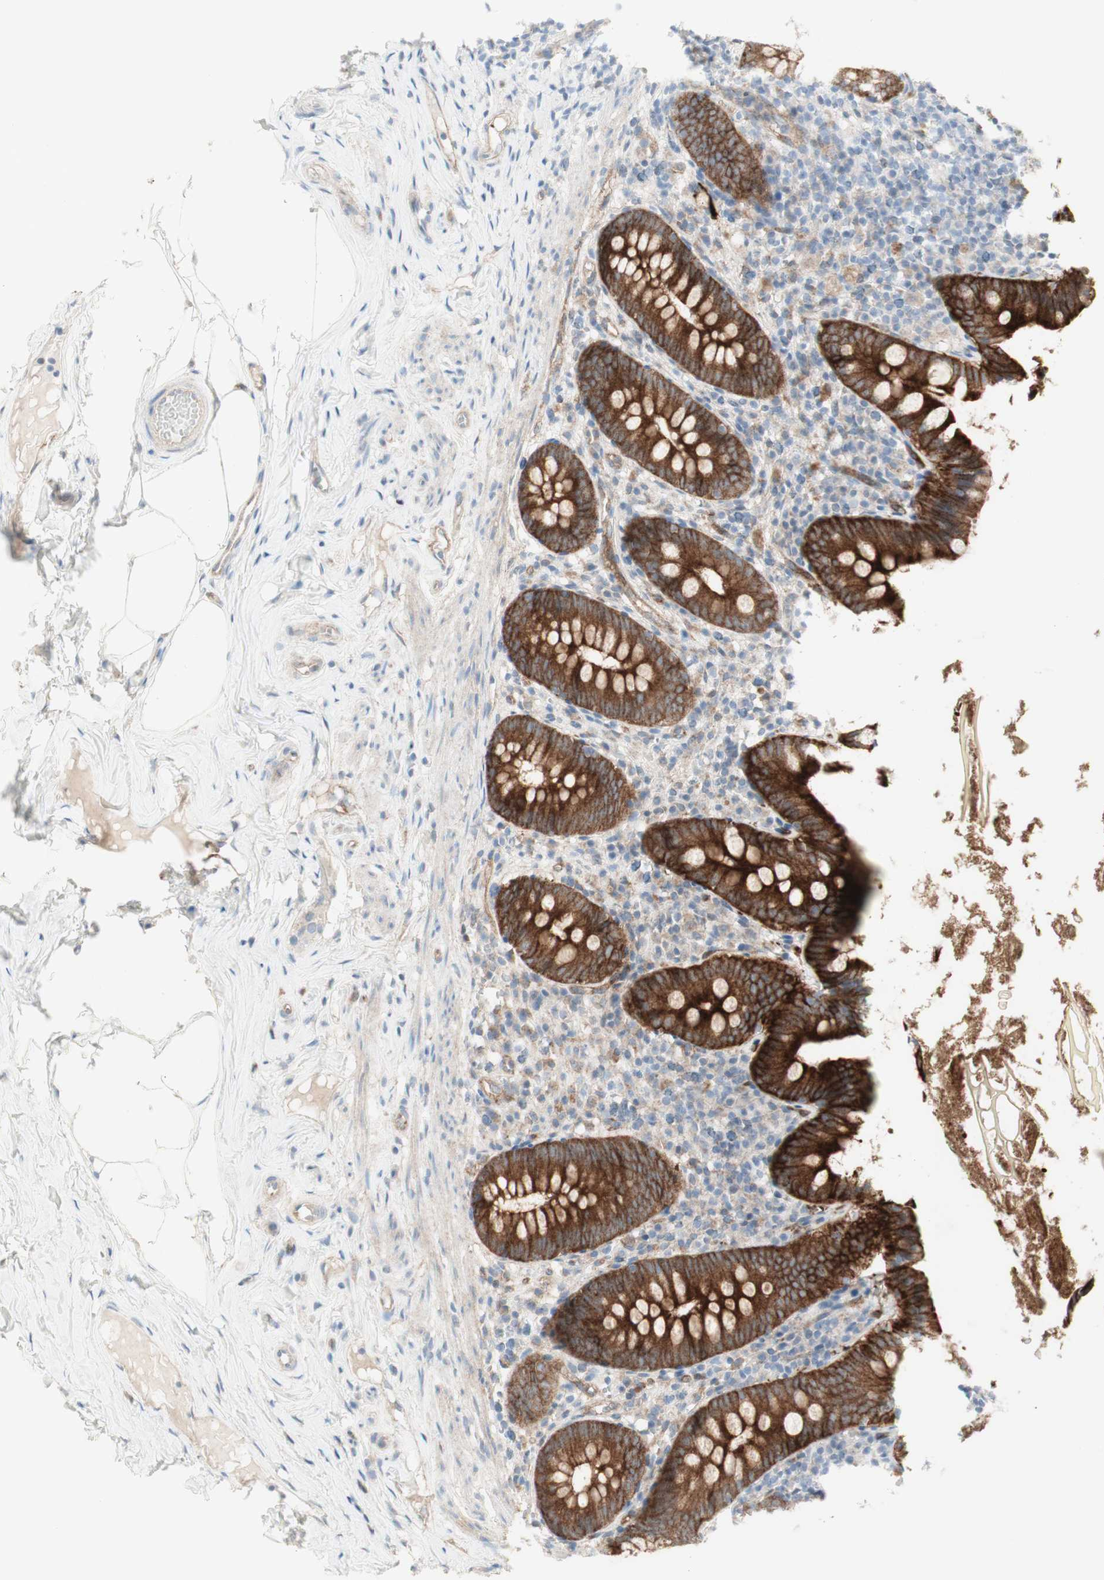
{"staining": {"intensity": "moderate", "quantity": ">75%", "location": "cytoplasmic/membranous"}, "tissue": "appendix", "cell_type": "Glandular cells", "image_type": "normal", "snomed": [{"axis": "morphology", "description": "Normal tissue, NOS"}, {"axis": "topography", "description": "Appendix"}], "caption": "IHC histopathology image of unremarkable appendix stained for a protein (brown), which displays medium levels of moderate cytoplasmic/membranous staining in about >75% of glandular cells.", "gene": "MYO6", "patient": {"sex": "male", "age": 52}}